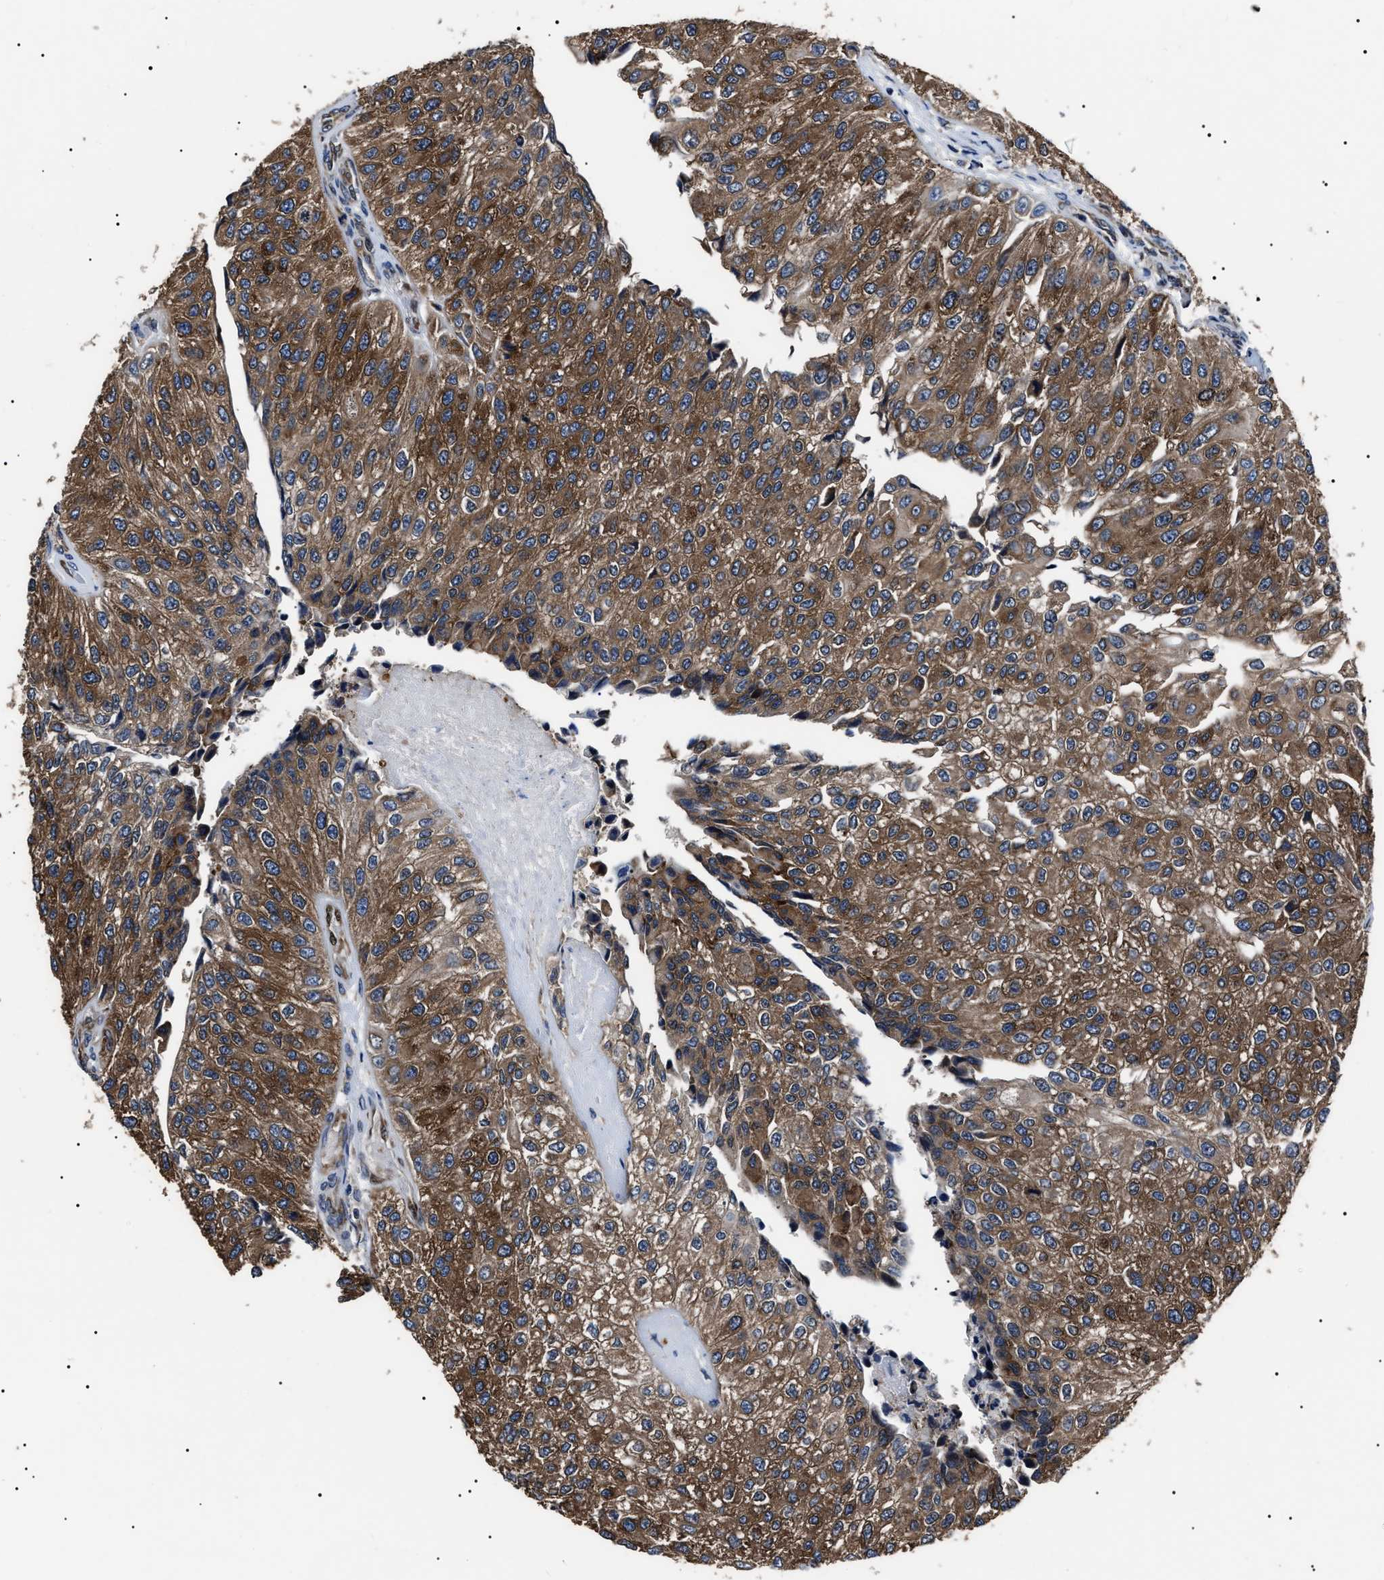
{"staining": {"intensity": "moderate", "quantity": ">75%", "location": "cytoplasmic/membranous"}, "tissue": "urothelial cancer", "cell_type": "Tumor cells", "image_type": "cancer", "snomed": [{"axis": "morphology", "description": "Urothelial carcinoma, High grade"}, {"axis": "topography", "description": "Kidney"}, {"axis": "topography", "description": "Urinary bladder"}], "caption": "This photomicrograph demonstrates immunohistochemistry staining of urothelial cancer, with medium moderate cytoplasmic/membranous expression in approximately >75% of tumor cells.", "gene": "CCT8", "patient": {"sex": "male", "age": 77}}